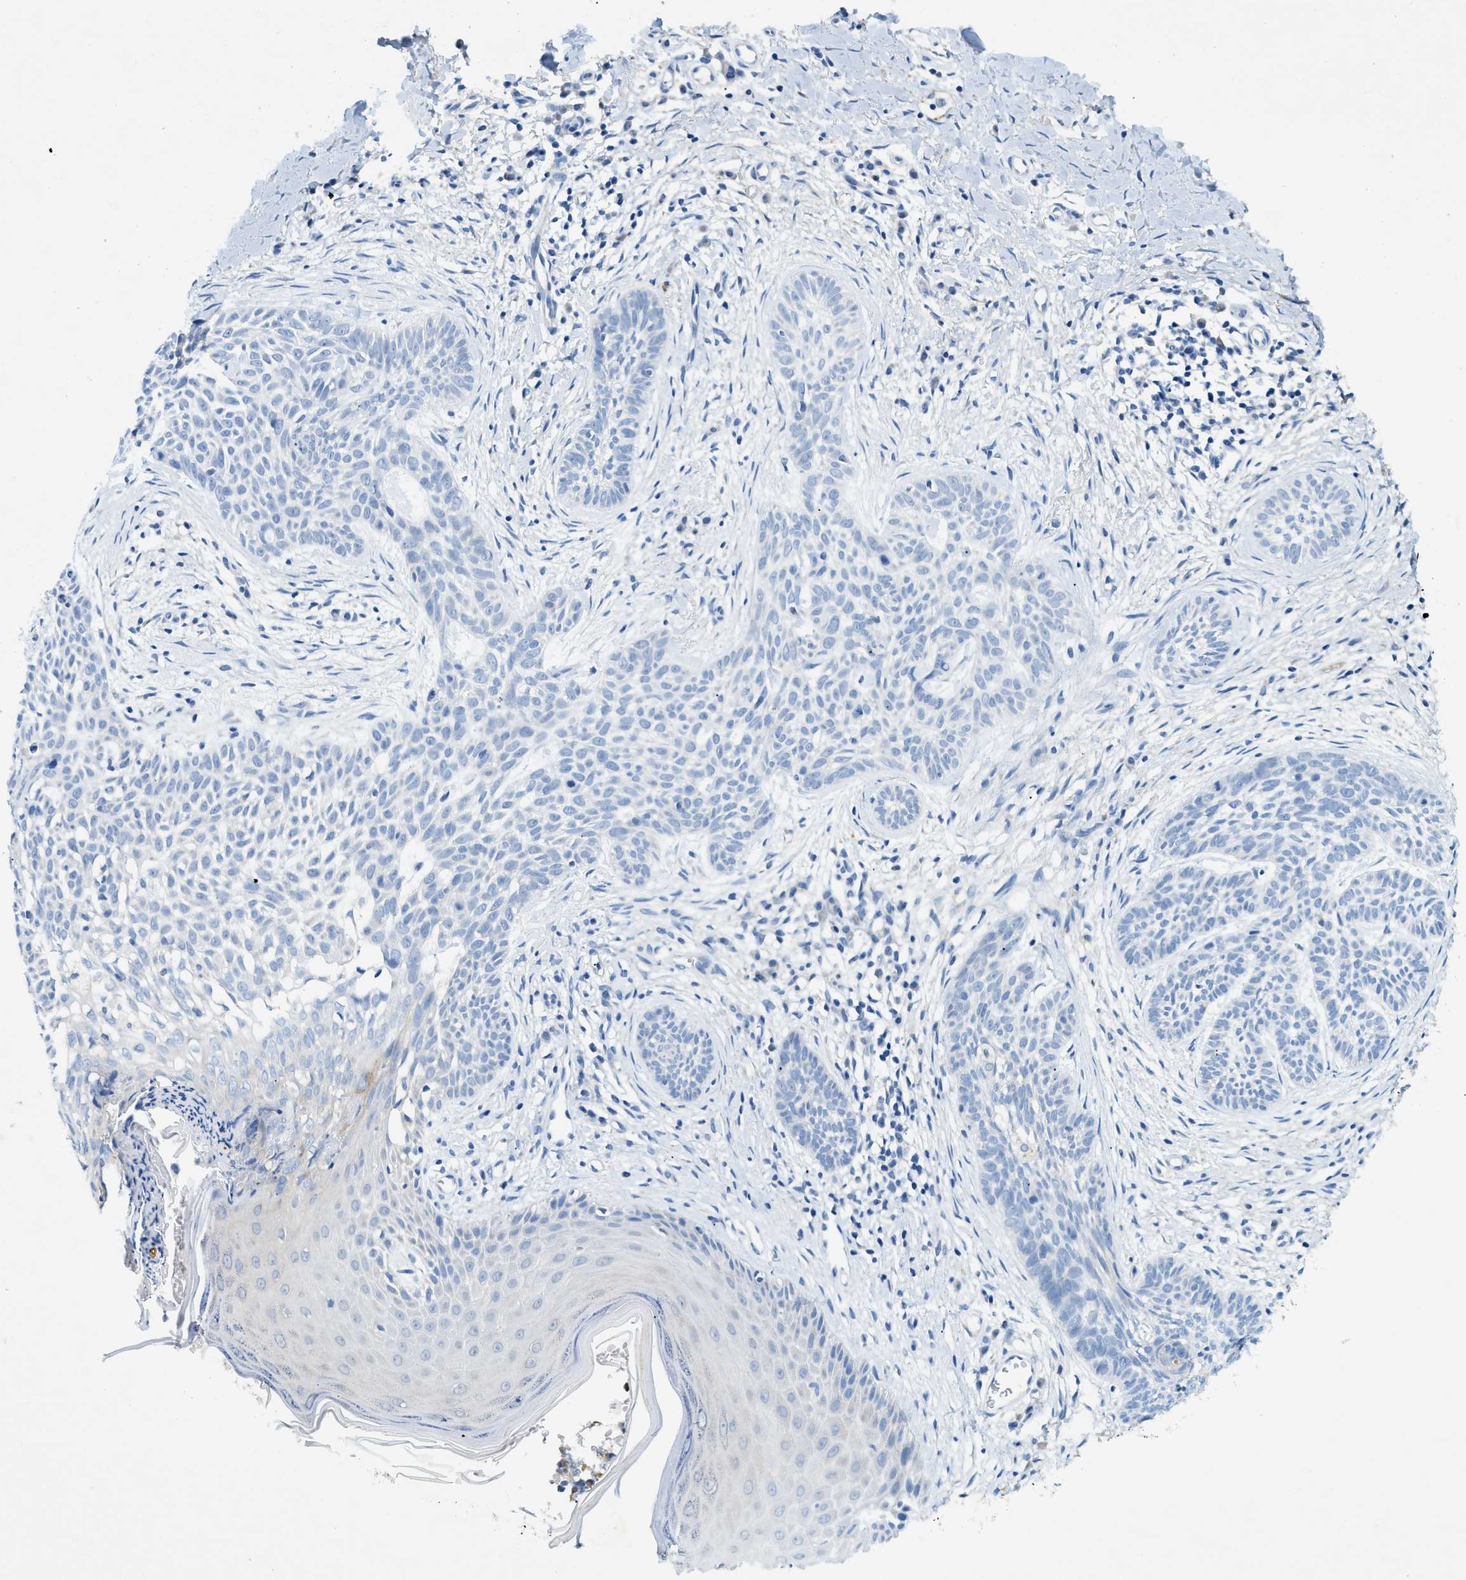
{"staining": {"intensity": "negative", "quantity": "none", "location": "none"}, "tissue": "skin cancer", "cell_type": "Tumor cells", "image_type": "cancer", "snomed": [{"axis": "morphology", "description": "Basal cell carcinoma"}, {"axis": "topography", "description": "Skin"}], "caption": "The micrograph displays no staining of tumor cells in skin cancer.", "gene": "ZDHHC13", "patient": {"sex": "female", "age": 59}}